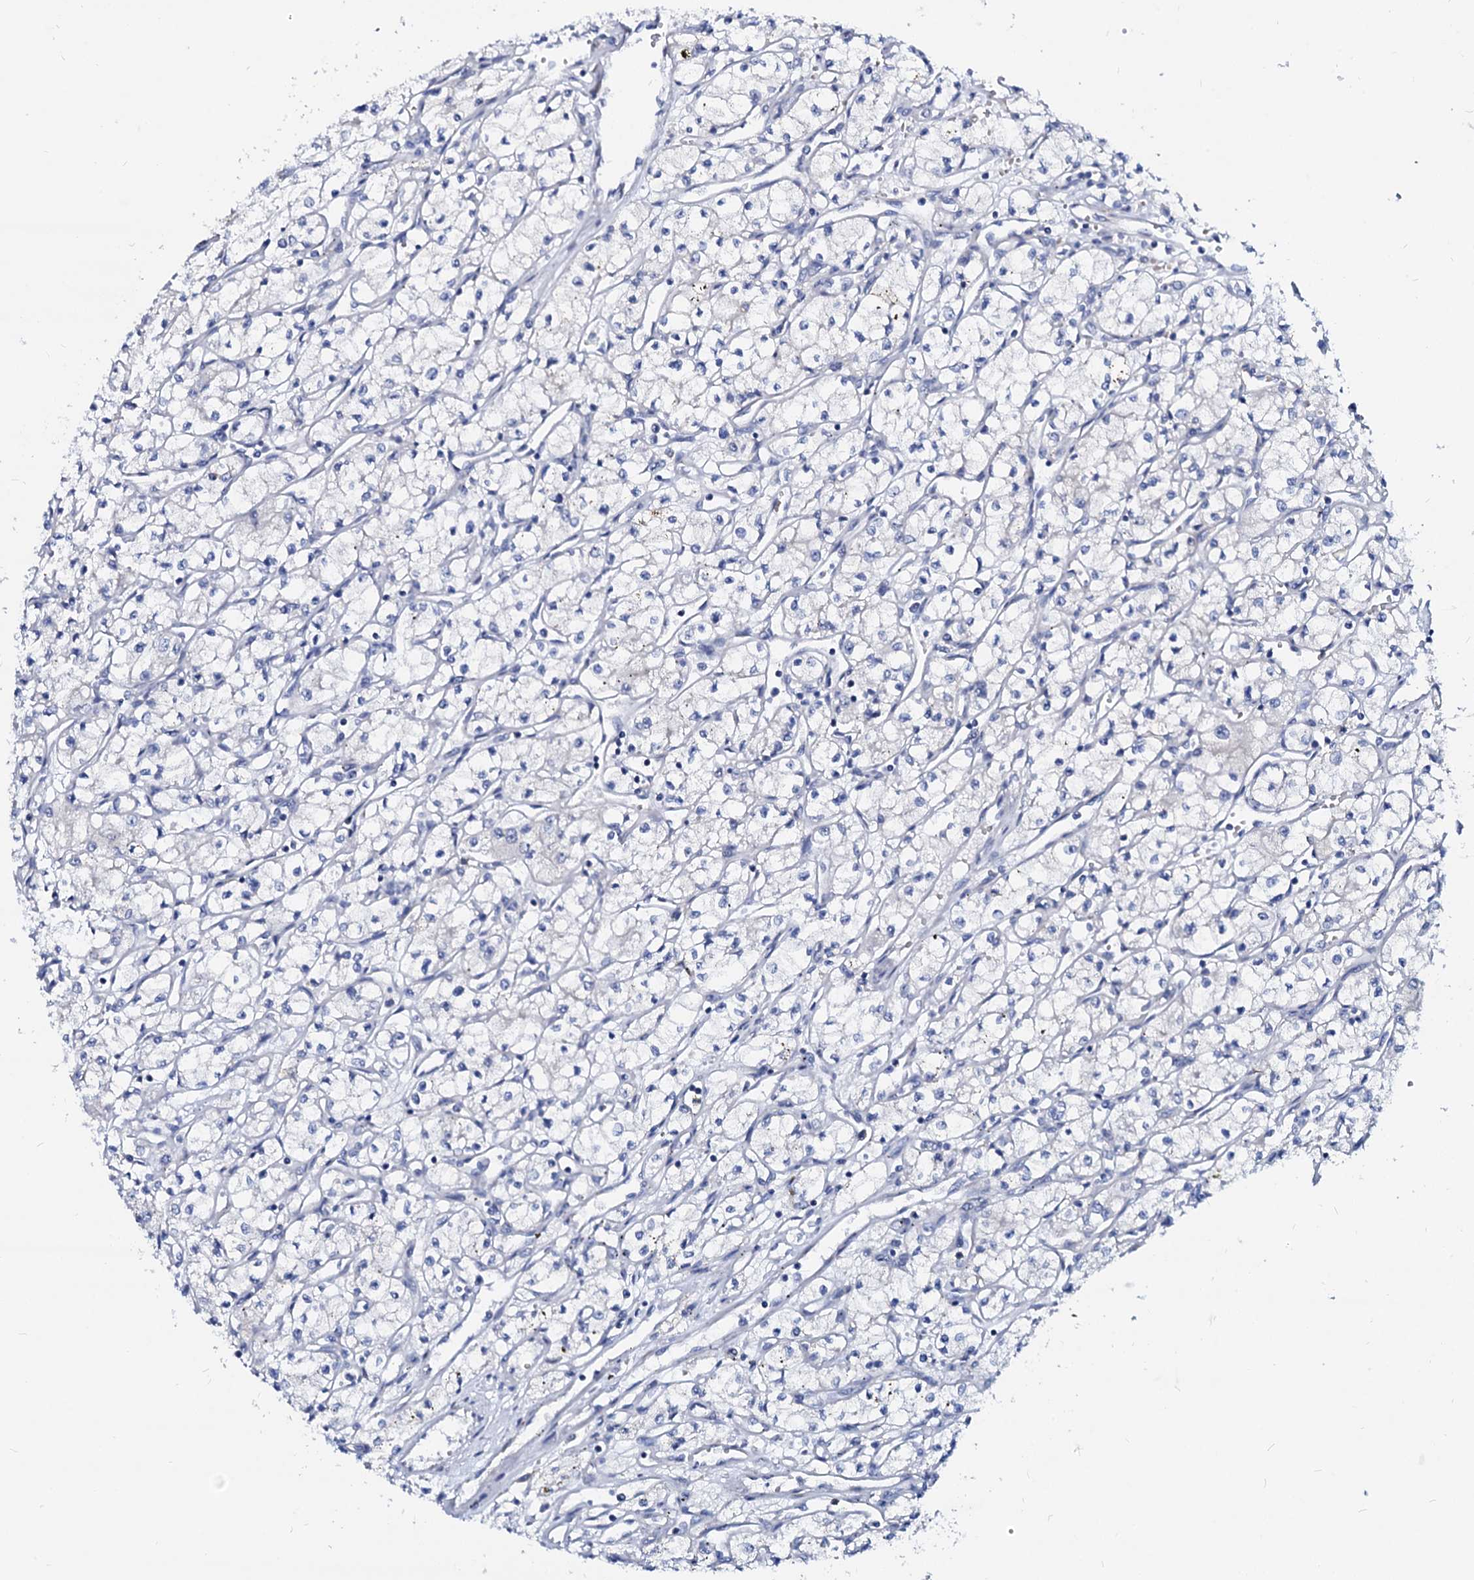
{"staining": {"intensity": "negative", "quantity": "none", "location": "none"}, "tissue": "renal cancer", "cell_type": "Tumor cells", "image_type": "cancer", "snomed": [{"axis": "morphology", "description": "Adenocarcinoma, NOS"}, {"axis": "topography", "description": "Kidney"}], "caption": "DAB immunohistochemical staining of human renal adenocarcinoma shows no significant positivity in tumor cells.", "gene": "BTBD16", "patient": {"sex": "male", "age": 59}}